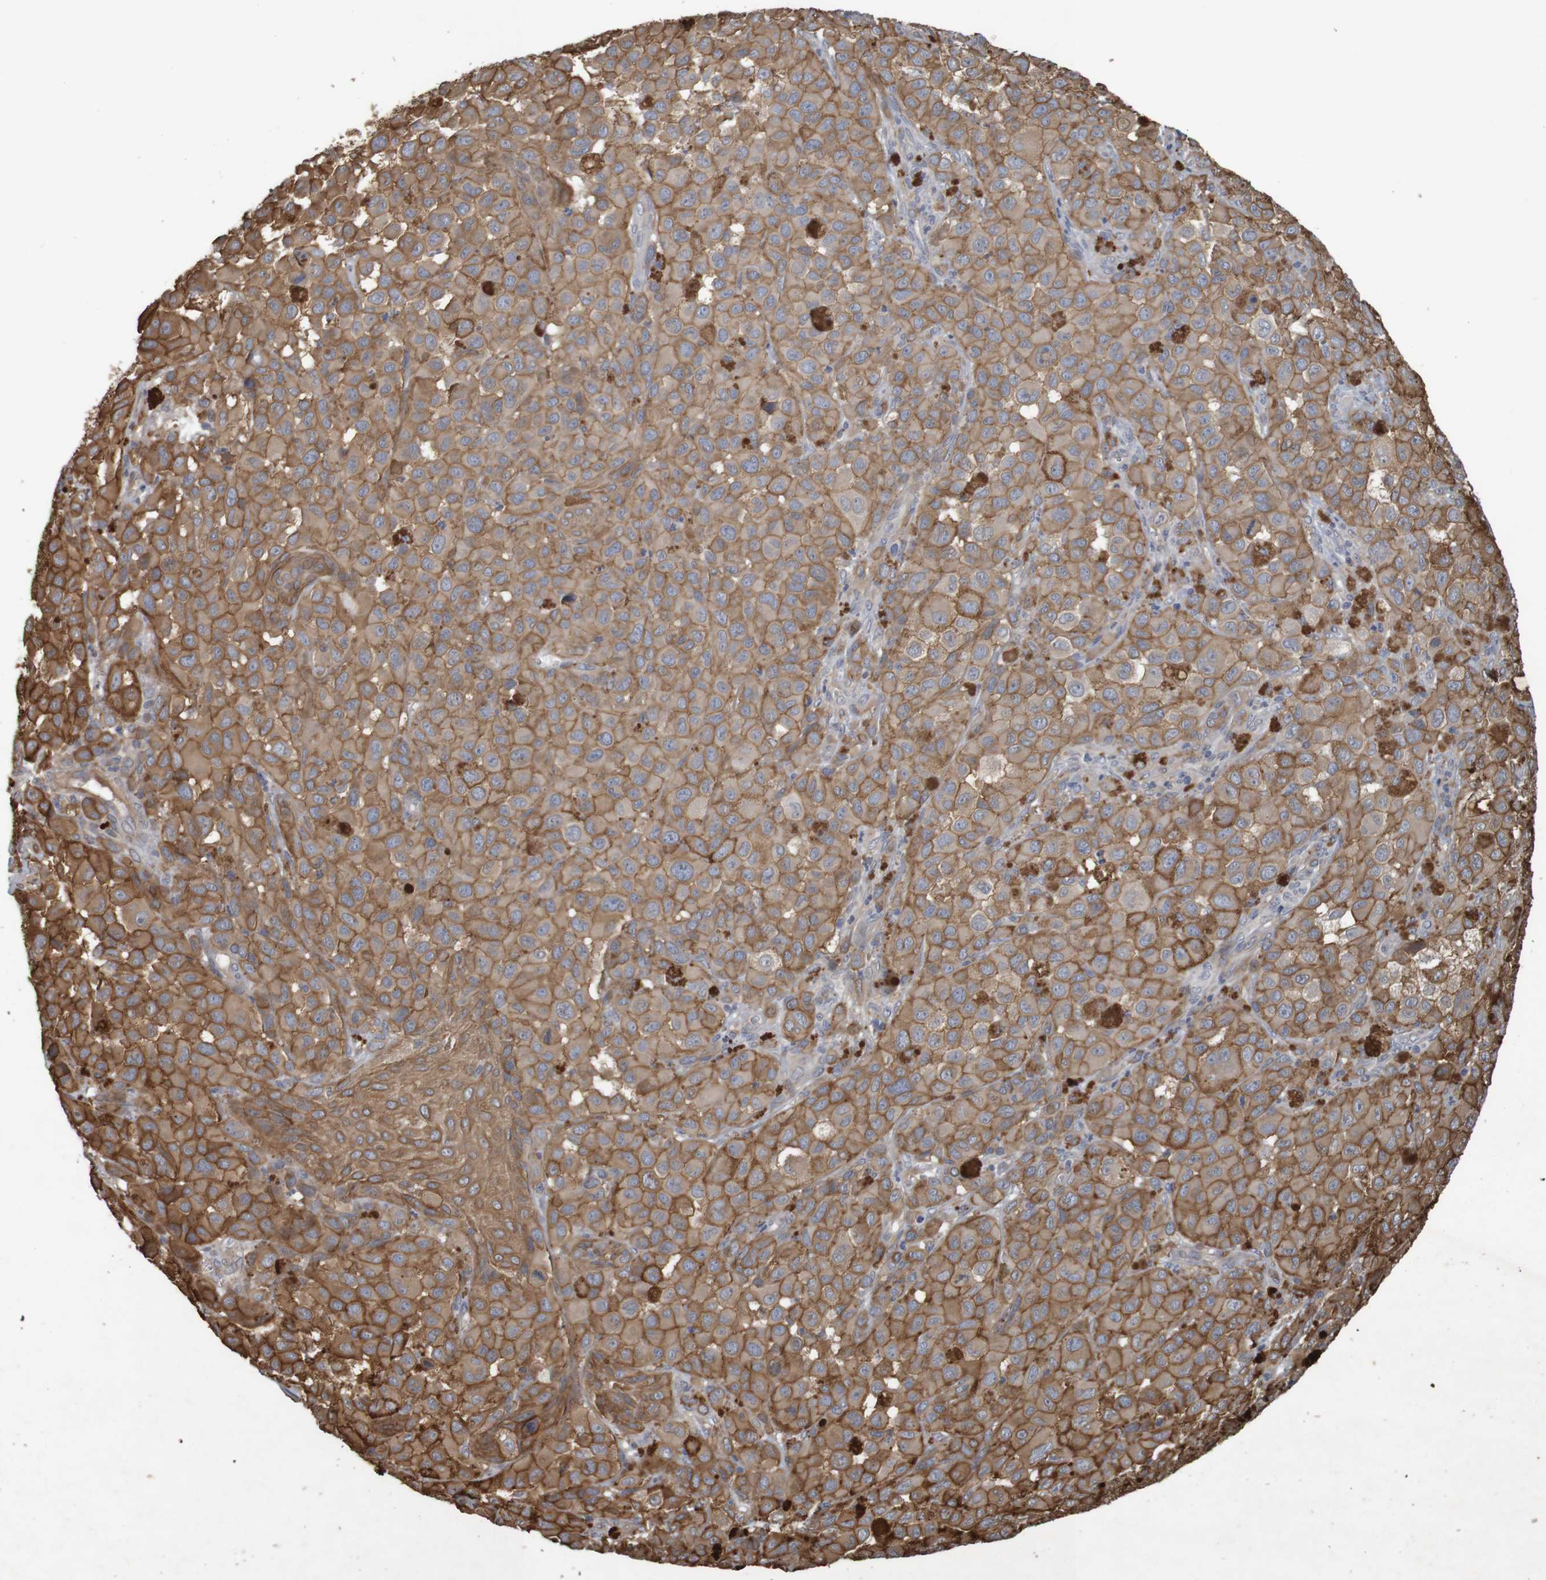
{"staining": {"intensity": "moderate", "quantity": ">75%", "location": "cytoplasmic/membranous"}, "tissue": "melanoma", "cell_type": "Tumor cells", "image_type": "cancer", "snomed": [{"axis": "morphology", "description": "Malignant melanoma, NOS"}, {"axis": "topography", "description": "Skin"}], "caption": "Human malignant melanoma stained with a brown dye exhibits moderate cytoplasmic/membranous positive positivity in approximately >75% of tumor cells.", "gene": "ARHGEF11", "patient": {"sex": "male", "age": 96}}